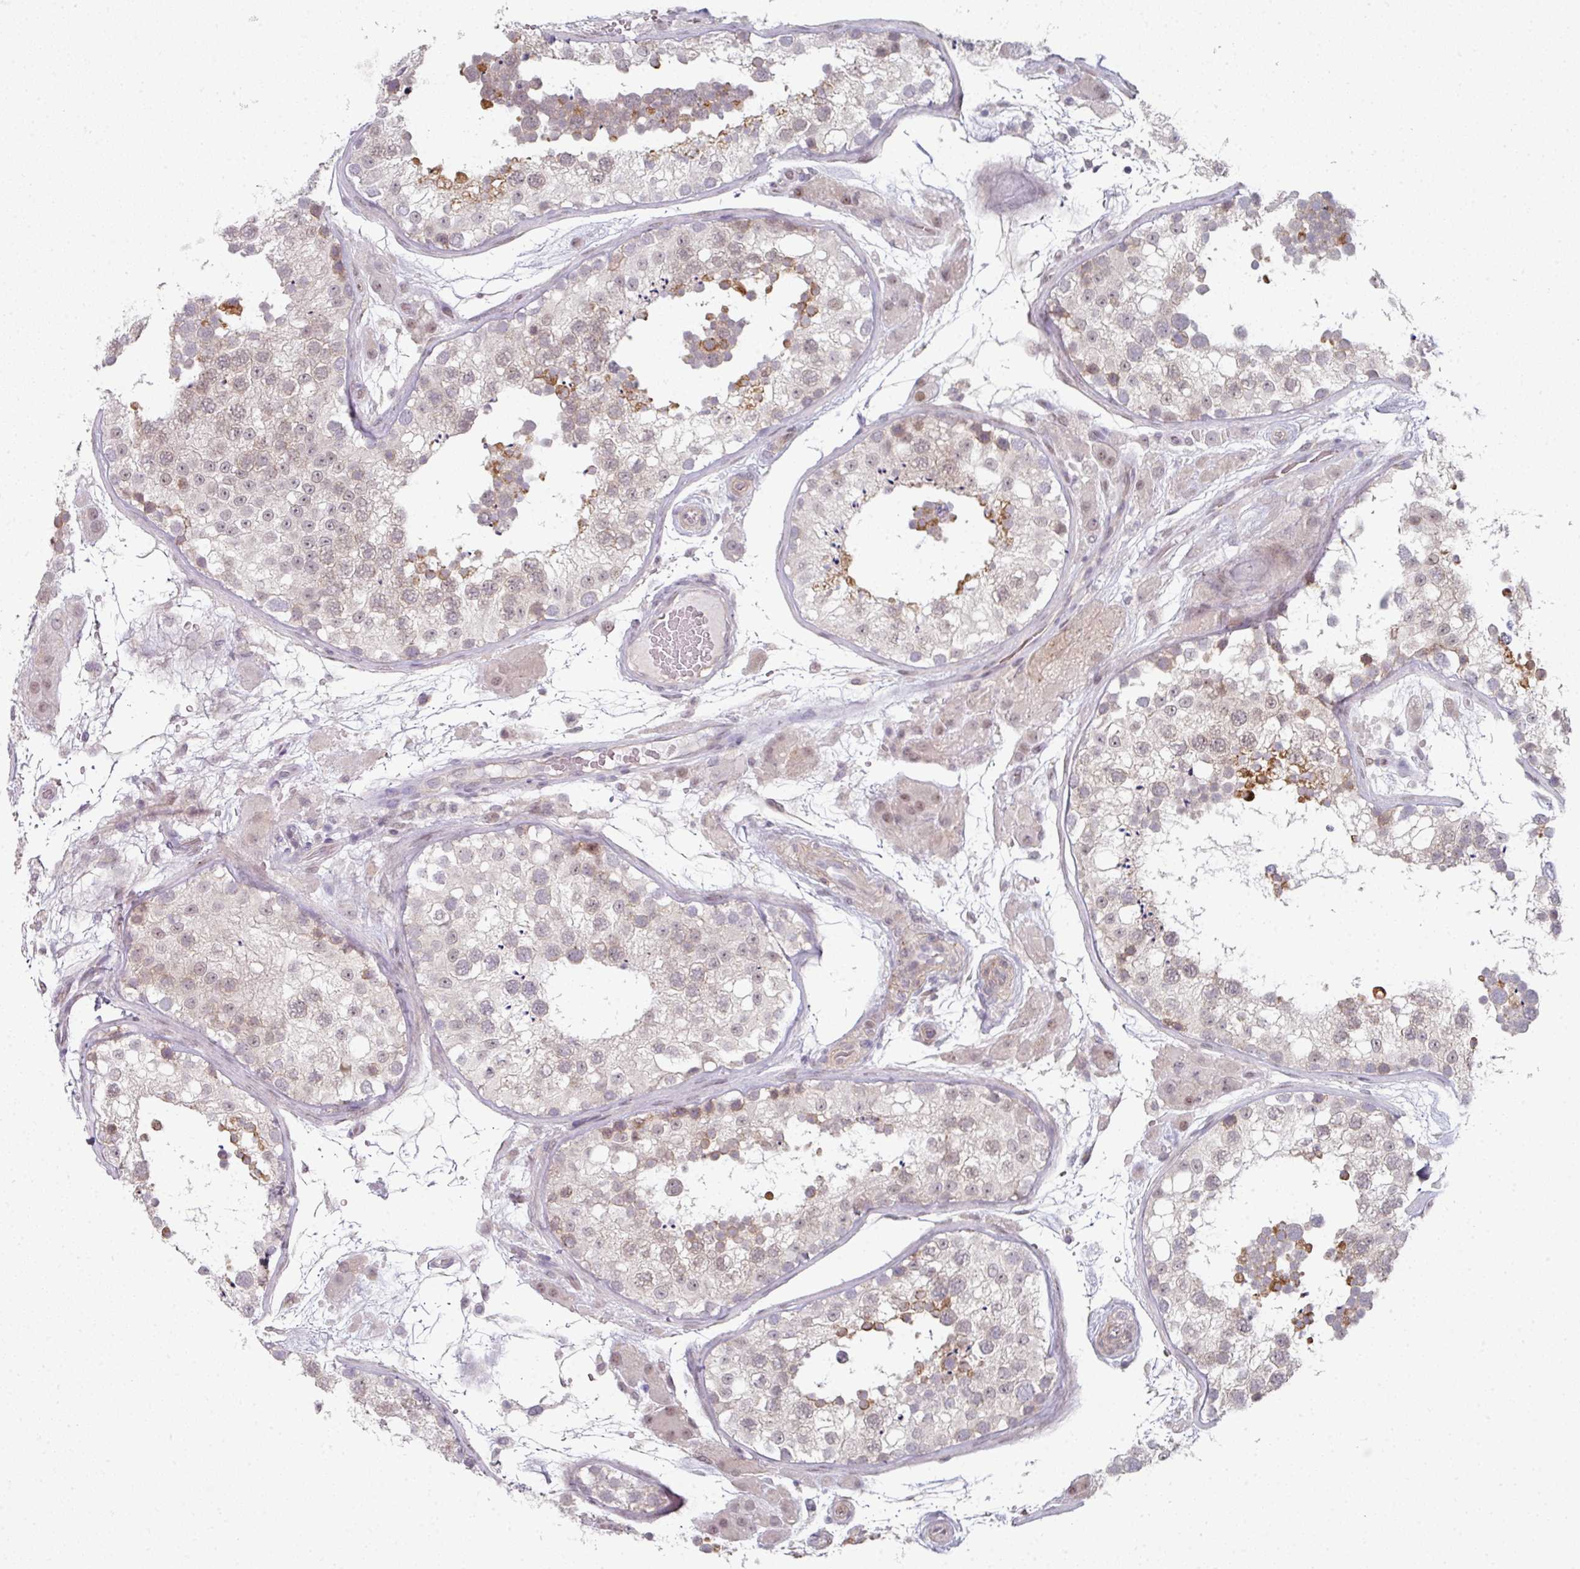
{"staining": {"intensity": "moderate", "quantity": "25%-75%", "location": "cytoplasmic/membranous,nuclear"}, "tissue": "testis", "cell_type": "Cells in seminiferous ducts", "image_type": "normal", "snomed": [{"axis": "morphology", "description": "Normal tissue, NOS"}, {"axis": "topography", "description": "Testis"}], "caption": "DAB (3,3'-diaminobenzidine) immunohistochemical staining of benign human testis reveals moderate cytoplasmic/membranous,nuclear protein staining in about 25%-75% of cells in seminiferous ducts.", "gene": "TMCC1", "patient": {"sex": "male", "age": 26}}